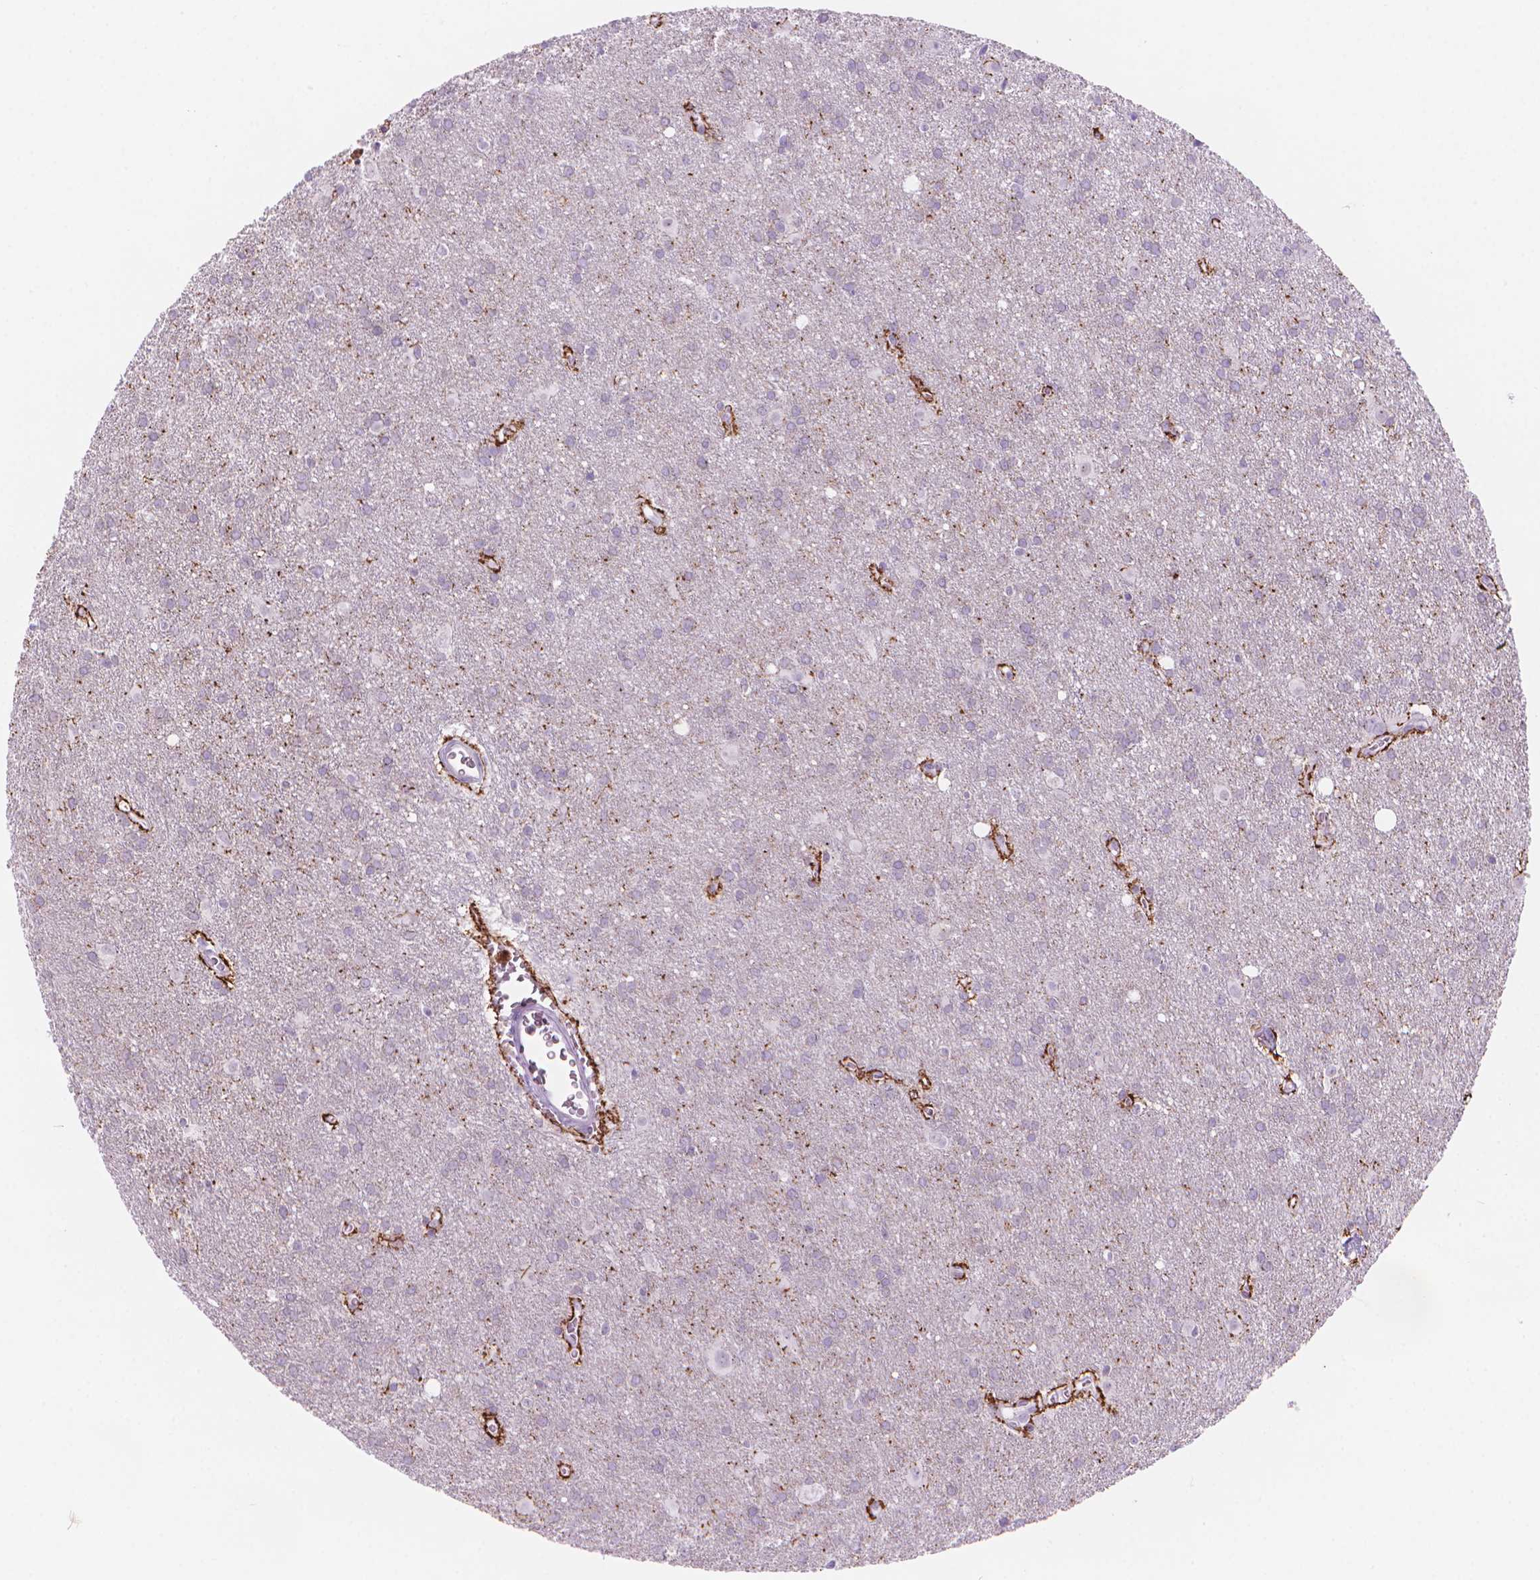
{"staining": {"intensity": "negative", "quantity": "none", "location": "none"}, "tissue": "glioma", "cell_type": "Tumor cells", "image_type": "cancer", "snomed": [{"axis": "morphology", "description": "Glioma, malignant, Low grade"}, {"axis": "topography", "description": "Brain"}], "caption": "Immunohistochemistry of human malignant glioma (low-grade) exhibits no positivity in tumor cells.", "gene": "ENSG00000187186", "patient": {"sex": "male", "age": 58}}